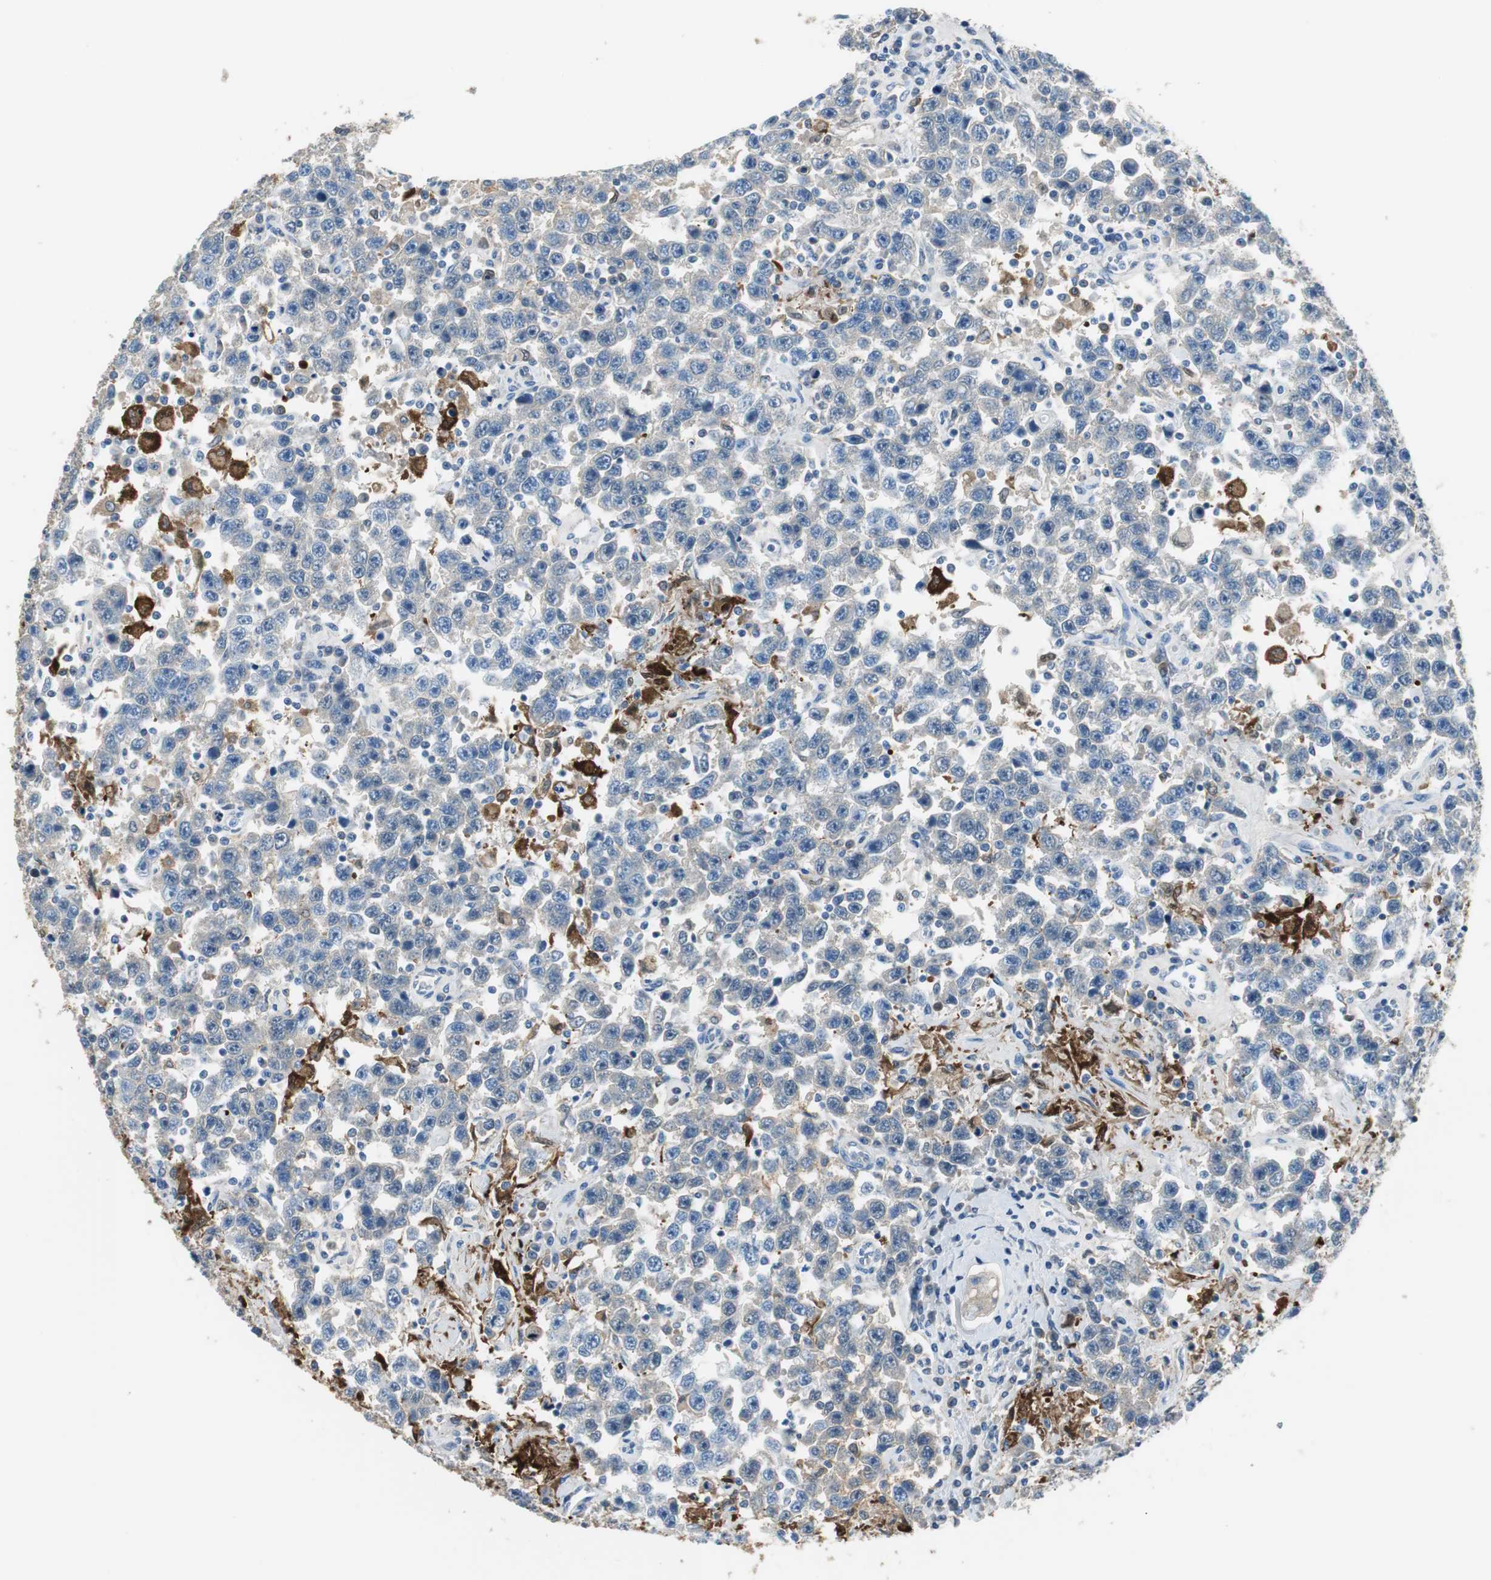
{"staining": {"intensity": "weak", "quantity": "25%-75%", "location": "cytoplasmic/membranous"}, "tissue": "testis cancer", "cell_type": "Tumor cells", "image_type": "cancer", "snomed": [{"axis": "morphology", "description": "Seminoma, NOS"}, {"axis": "topography", "description": "Testis"}], "caption": "Immunohistochemical staining of seminoma (testis) shows weak cytoplasmic/membranous protein staining in about 25%-75% of tumor cells.", "gene": "FBP1", "patient": {"sex": "male", "age": 41}}